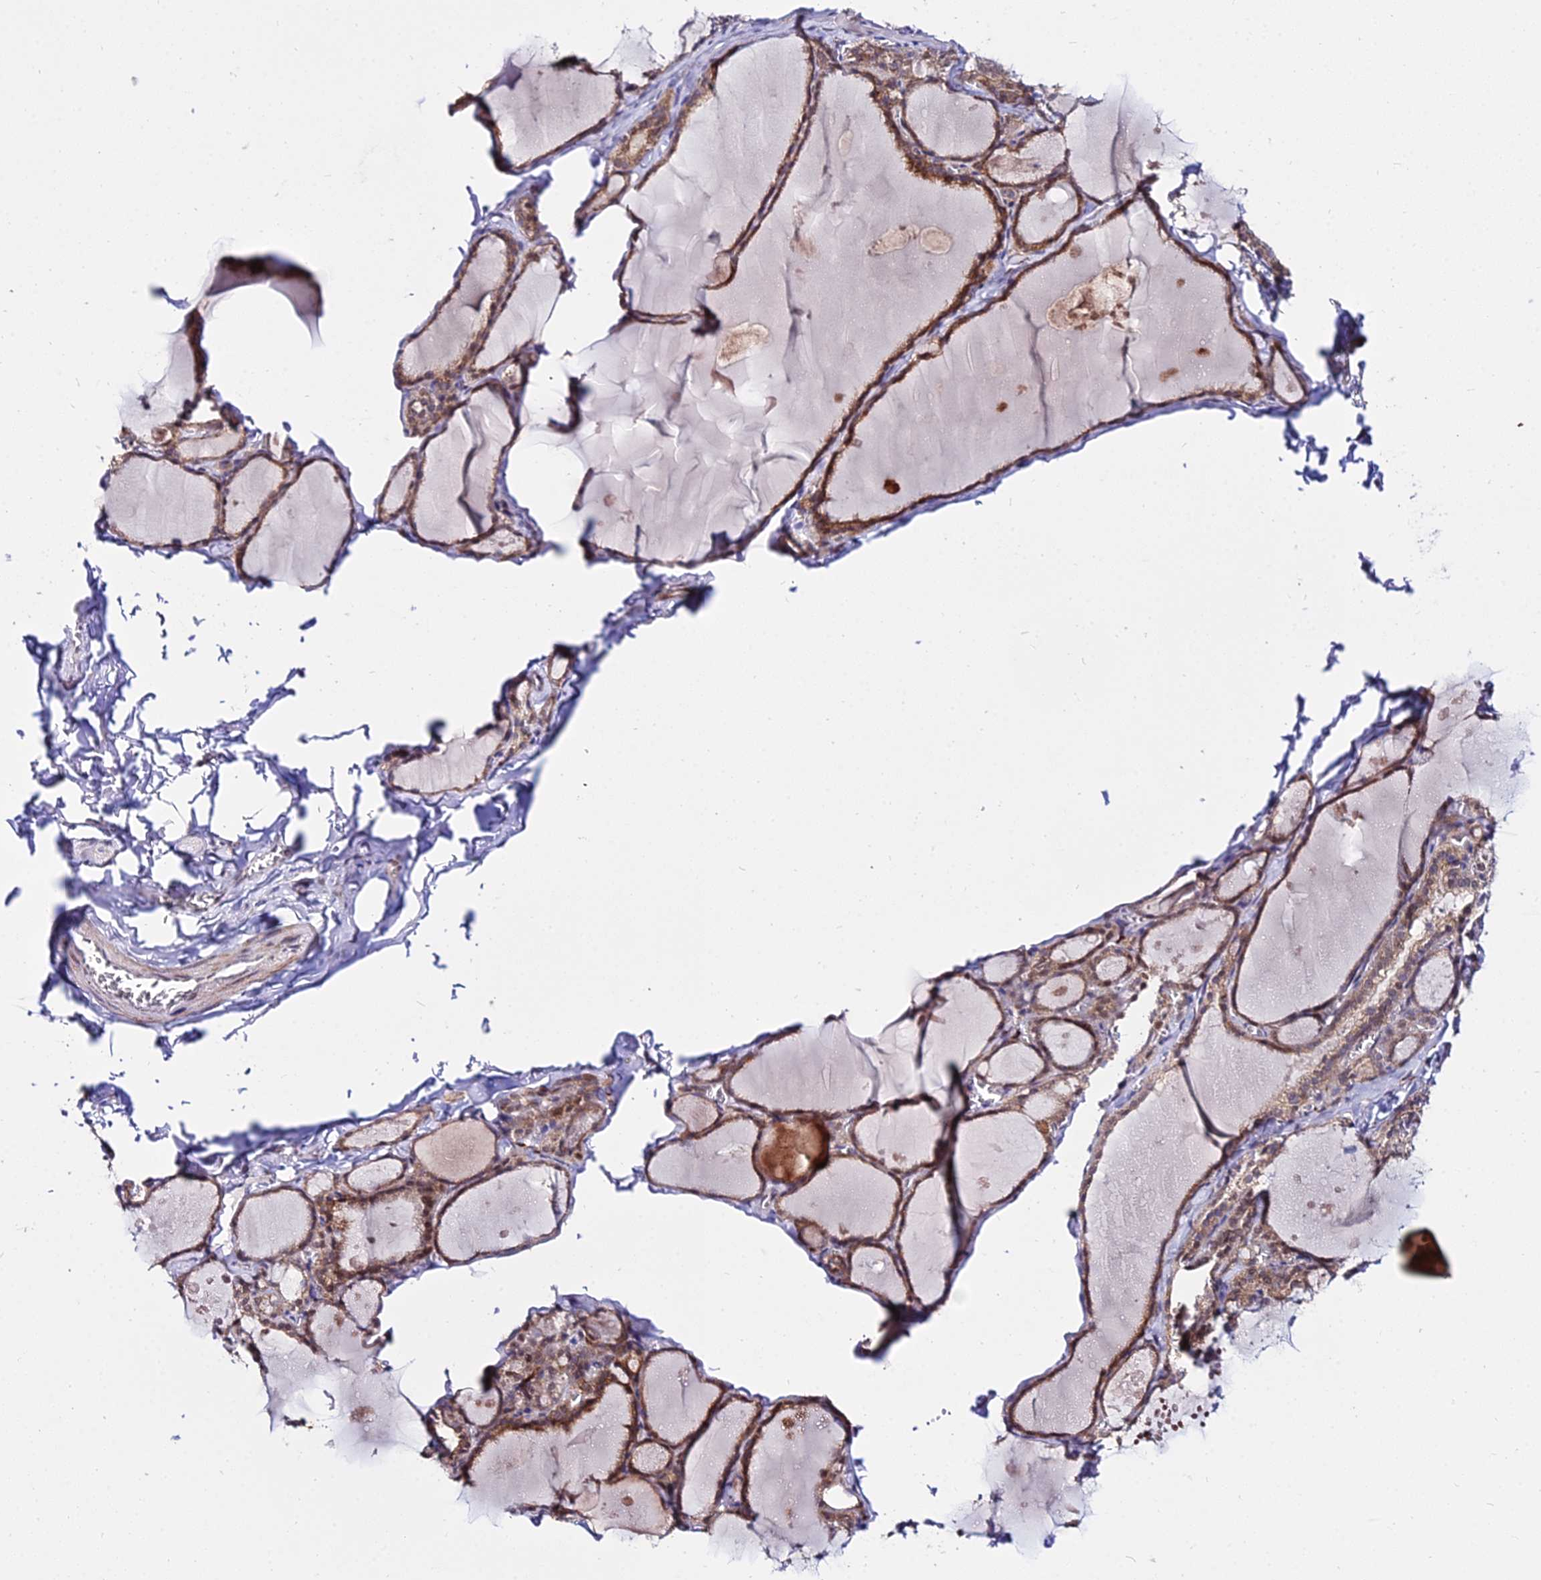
{"staining": {"intensity": "moderate", "quantity": ">75%", "location": "cytoplasmic/membranous,nuclear"}, "tissue": "thyroid gland", "cell_type": "Glandular cells", "image_type": "normal", "snomed": [{"axis": "morphology", "description": "Normal tissue, NOS"}, {"axis": "topography", "description": "Thyroid gland"}], "caption": "Protein expression analysis of benign thyroid gland reveals moderate cytoplasmic/membranous,nuclear positivity in about >75% of glandular cells. (Stains: DAB in brown, nuclei in blue, Microscopy: brightfield microscopy at high magnification).", "gene": "C6orf163", "patient": {"sex": "male", "age": 56}}